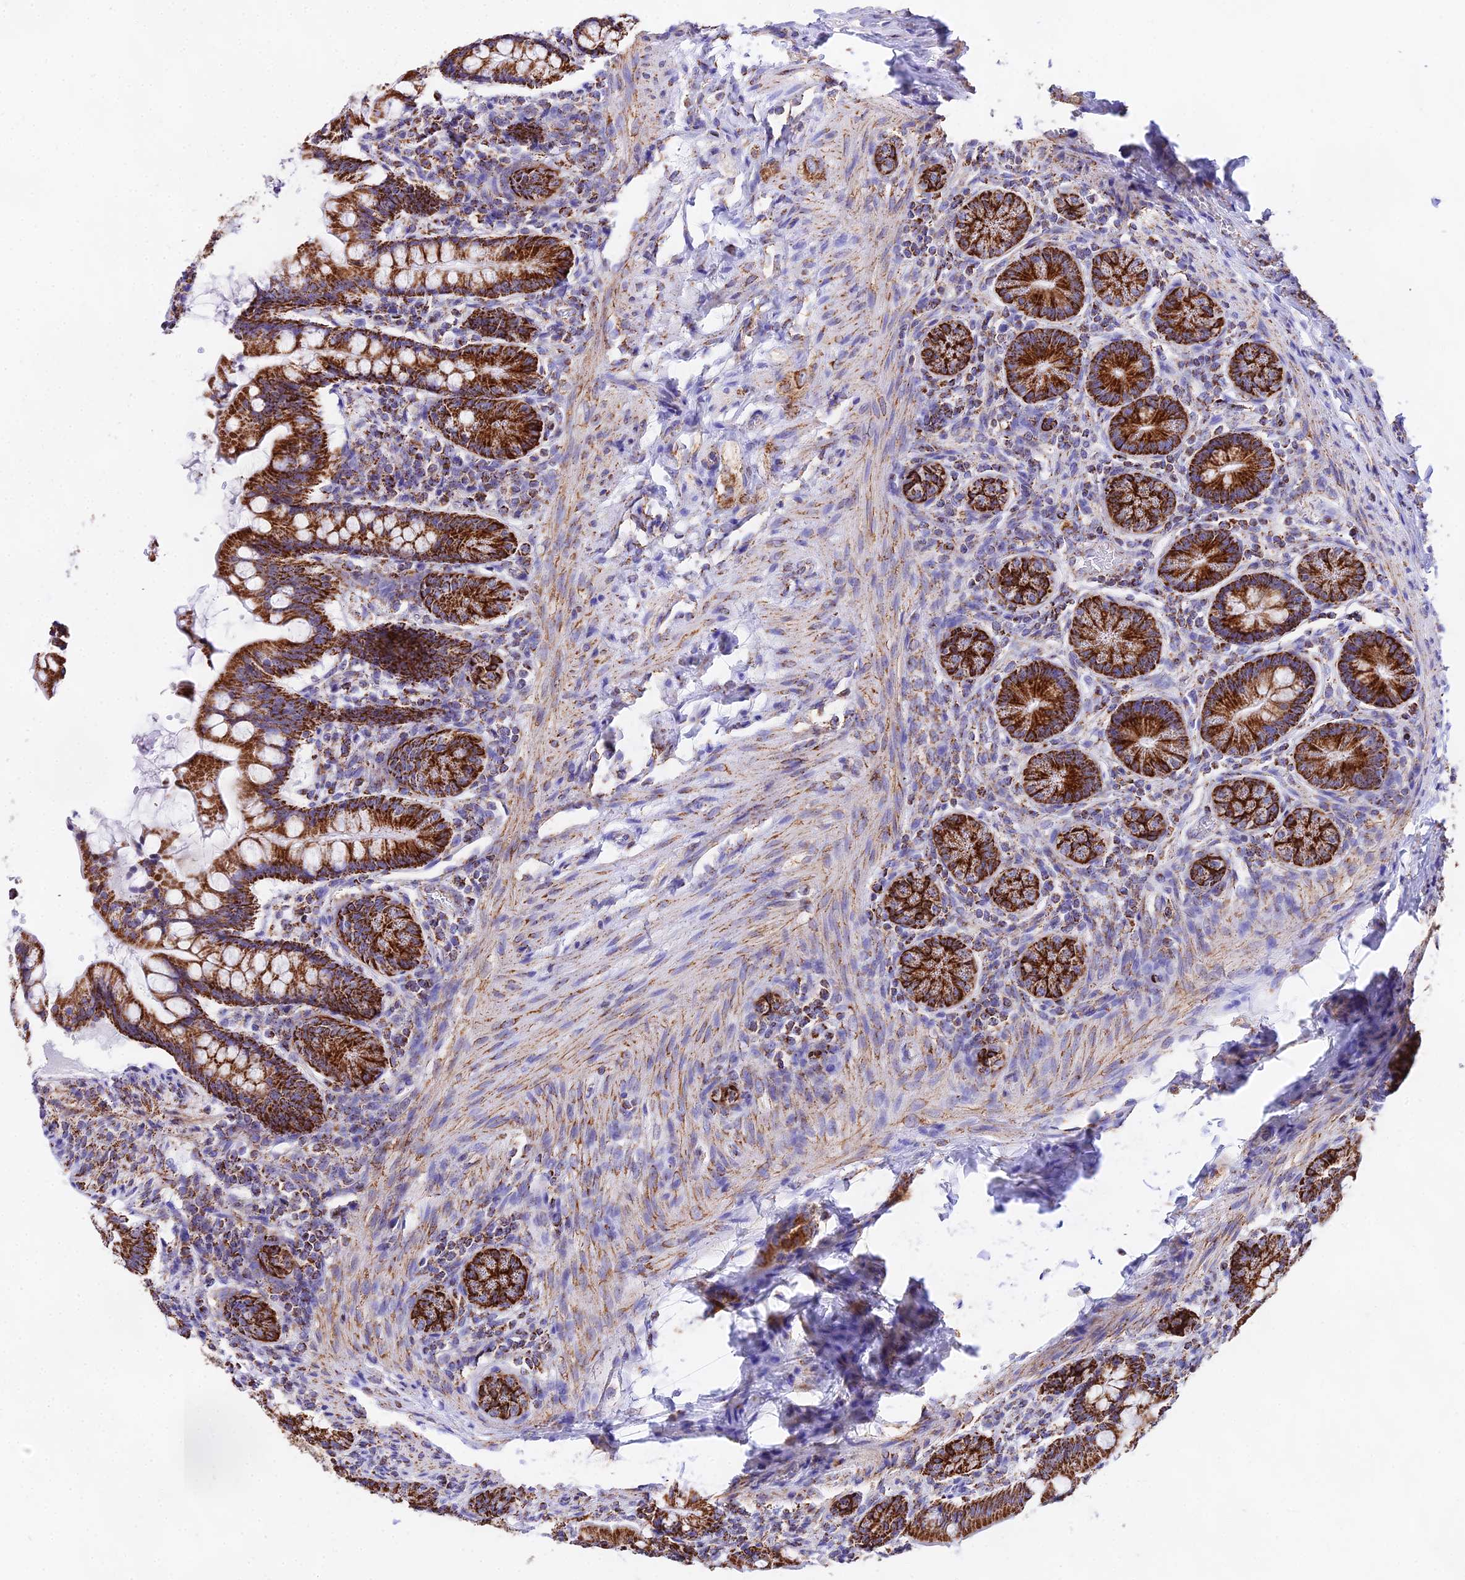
{"staining": {"intensity": "strong", "quantity": ">75%", "location": "cytoplasmic/membranous"}, "tissue": "small intestine", "cell_type": "Glandular cells", "image_type": "normal", "snomed": [{"axis": "morphology", "description": "Normal tissue, NOS"}, {"axis": "topography", "description": "Small intestine"}], "caption": "Immunohistochemistry (DAB) staining of normal human small intestine exhibits strong cytoplasmic/membranous protein staining in about >75% of glandular cells.", "gene": "ATP5PD", "patient": {"sex": "male", "age": 7}}